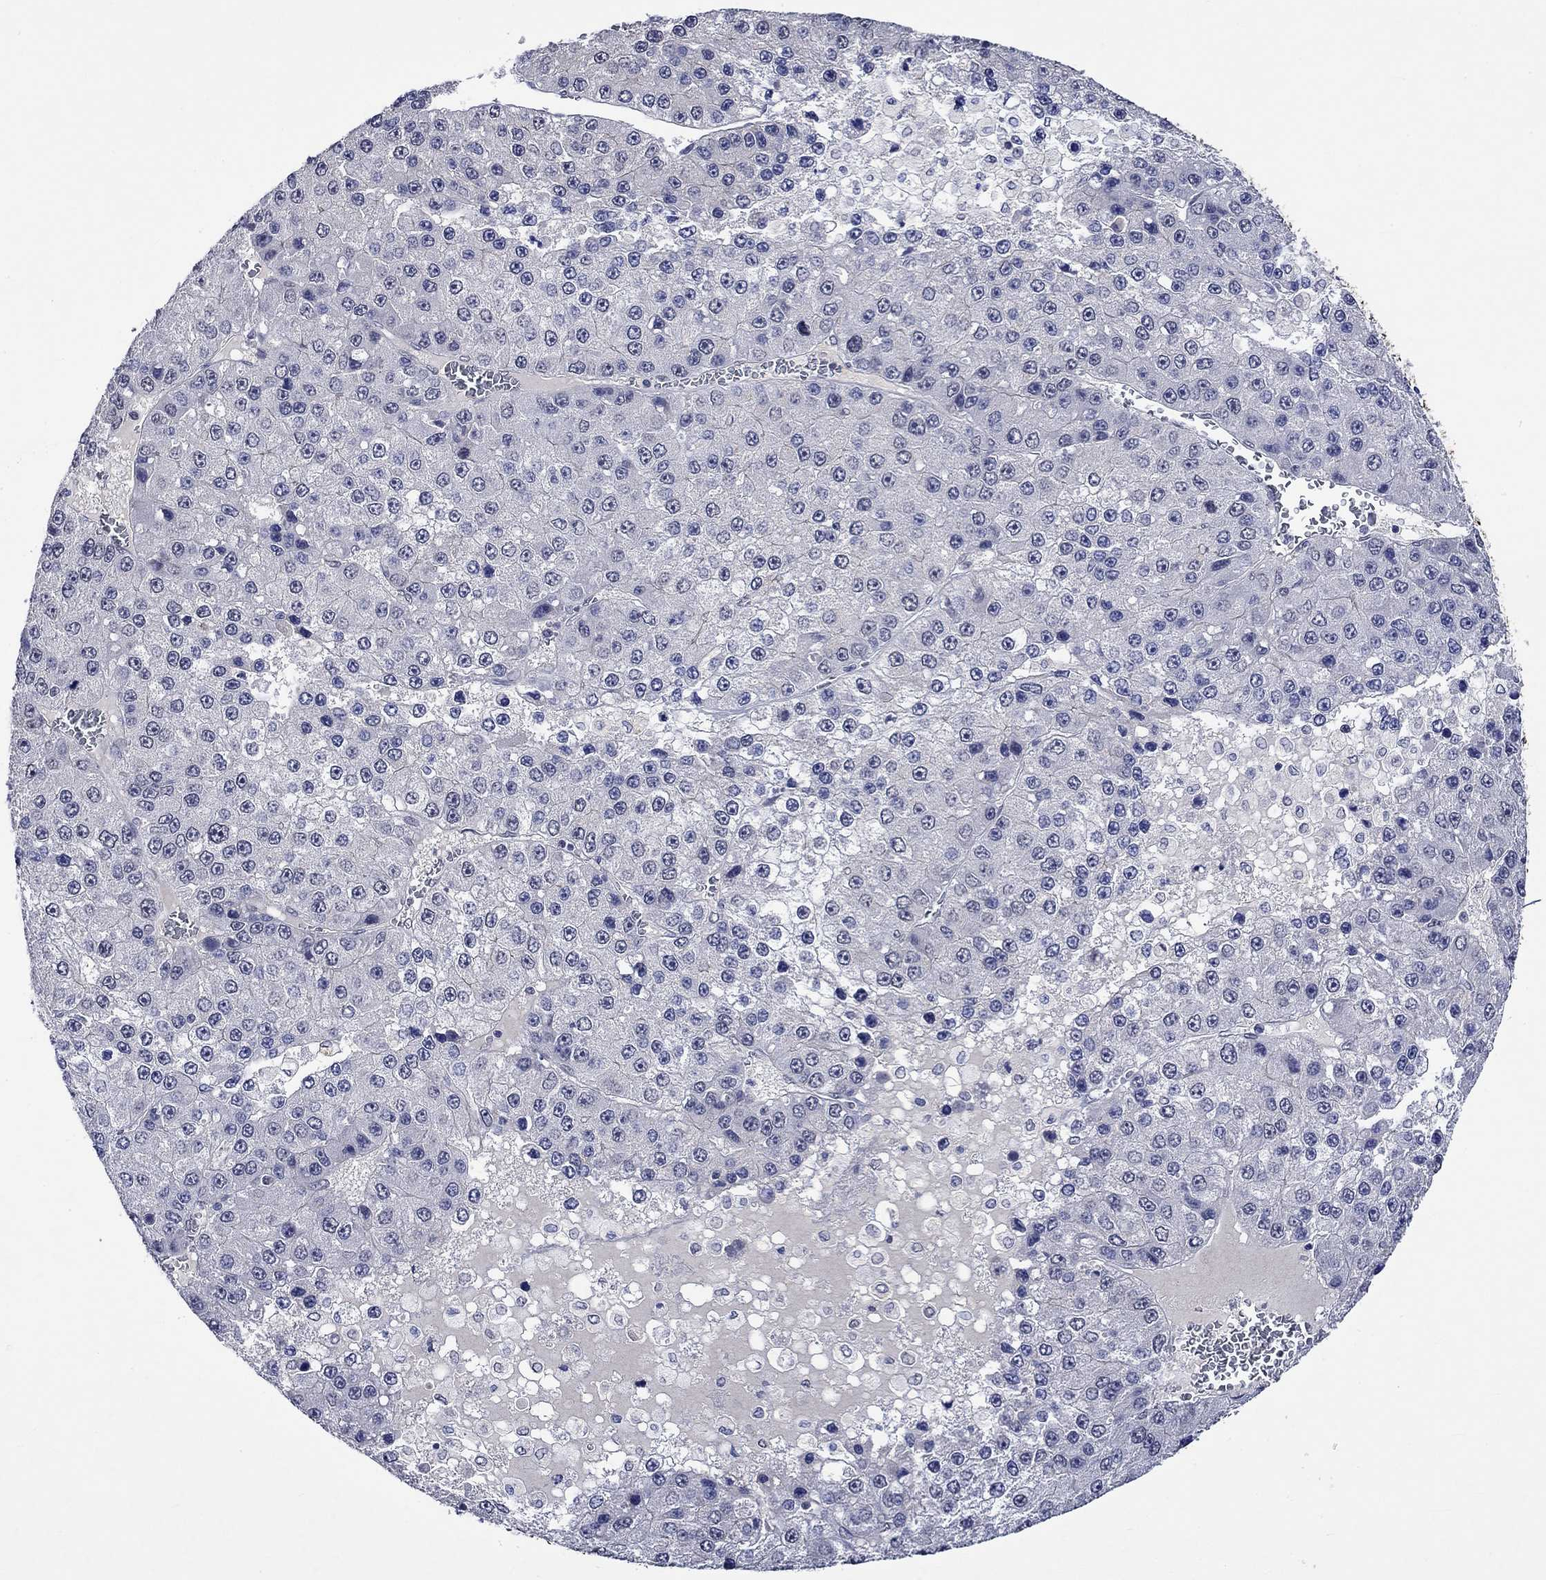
{"staining": {"intensity": "negative", "quantity": "none", "location": "none"}, "tissue": "liver cancer", "cell_type": "Tumor cells", "image_type": "cancer", "snomed": [{"axis": "morphology", "description": "Carcinoma, Hepatocellular, NOS"}, {"axis": "topography", "description": "Liver"}], "caption": "Tumor cells show no significant staining in liver hepatocellular carcinoma.", "gene": "DDX3Y", "patient": {"sex": "female", "age": 73}}